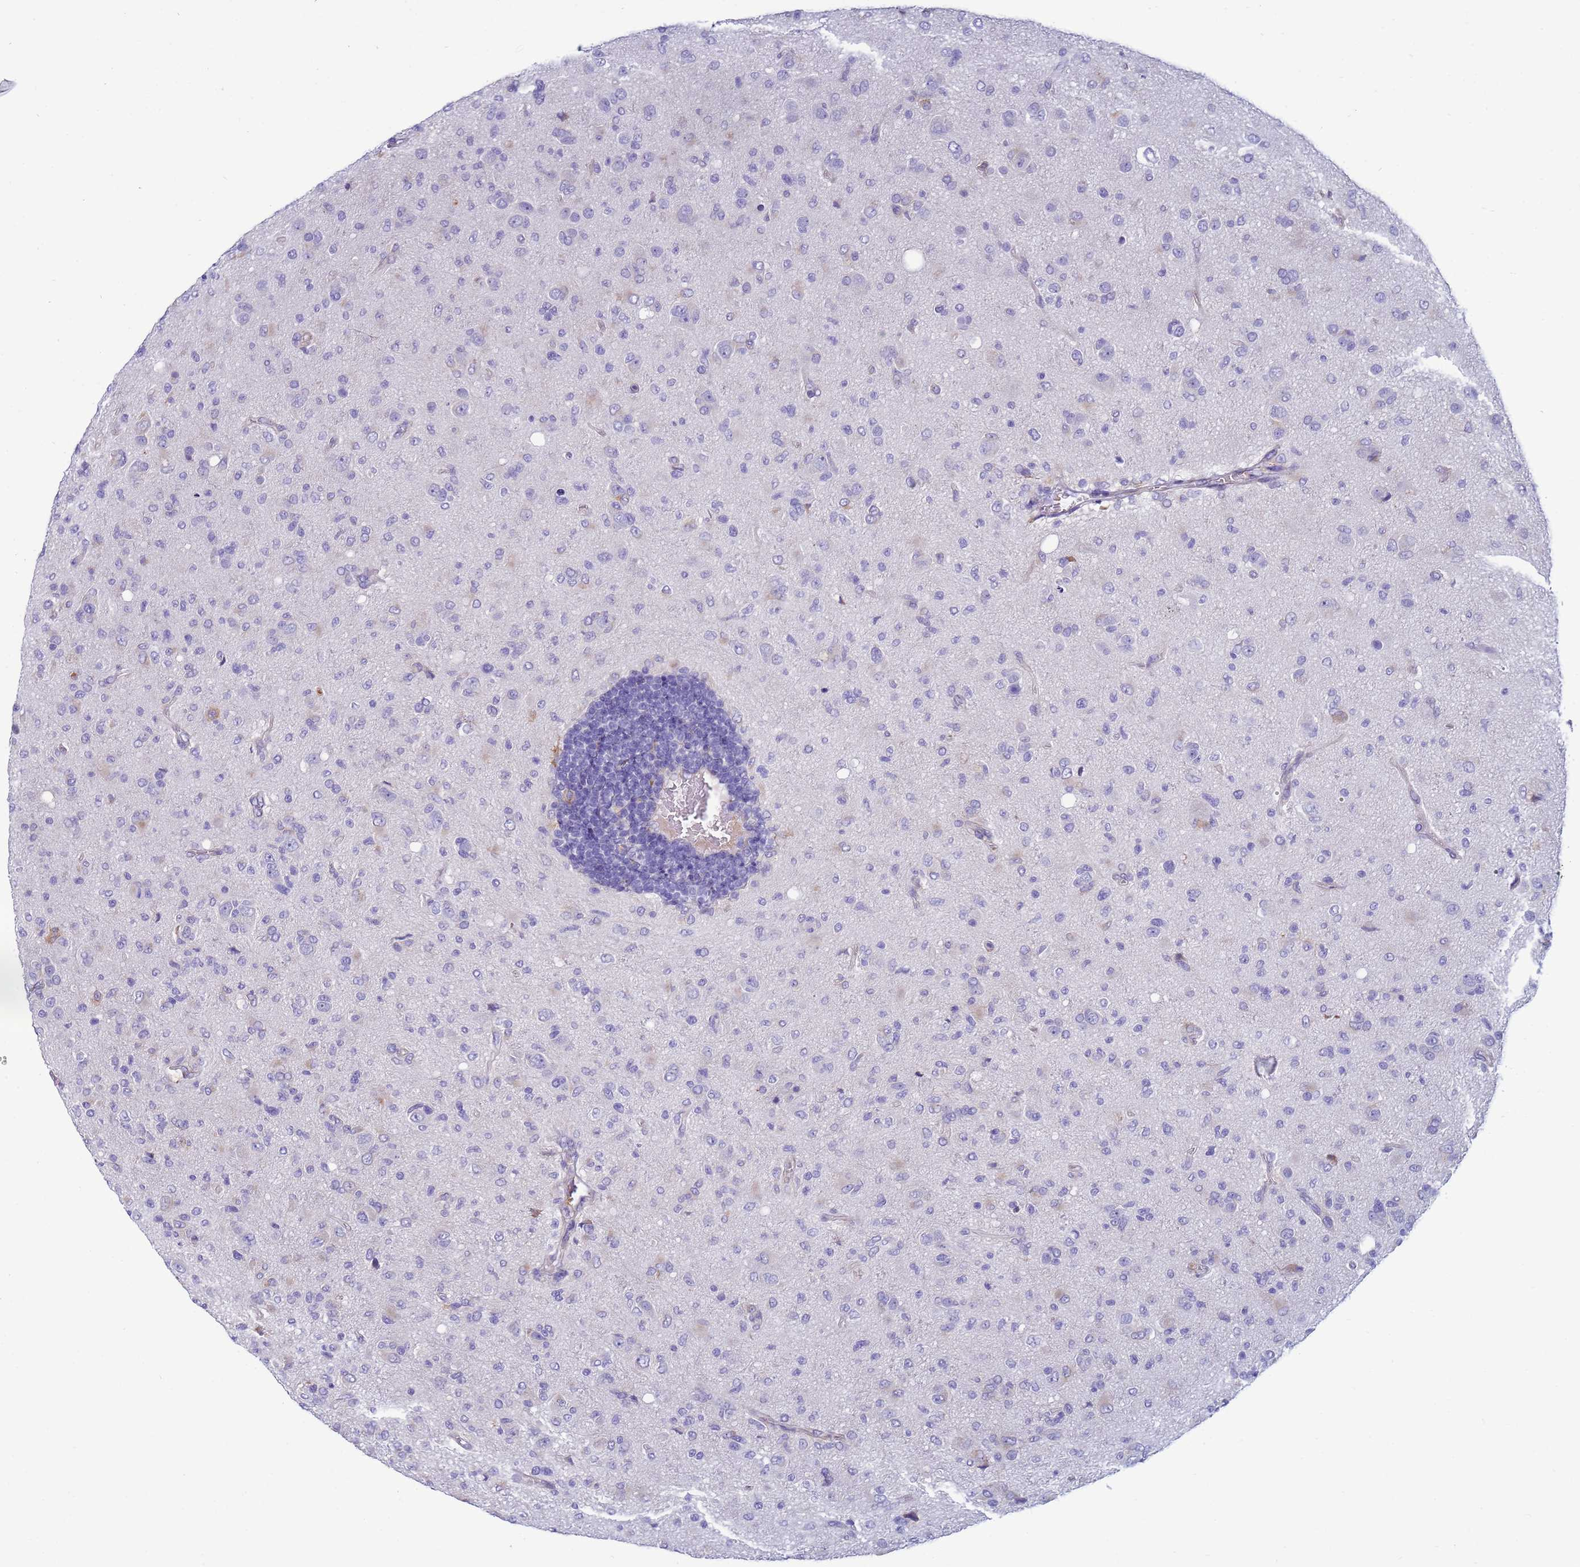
{"staining": {"intensity": "negative", "quantity": "none", "location": "none"}, "tissue": "glioma", "cell_type": "Tumor cells", "image_type": "cancer", "snomed": [{"axis": "morphology", "description": "Glioma, malignant, High grade"}, {"axis": "topography", "description": "Brain"}], "caption": "An immunohistochemistry (IHC) histopathology image of malignant high-grade glioma is shown. There is no staining in tumor cells of malignant high-grade glioma.", "gene": "TRPC6", "patient": {"sex": "female", "age": 57}}